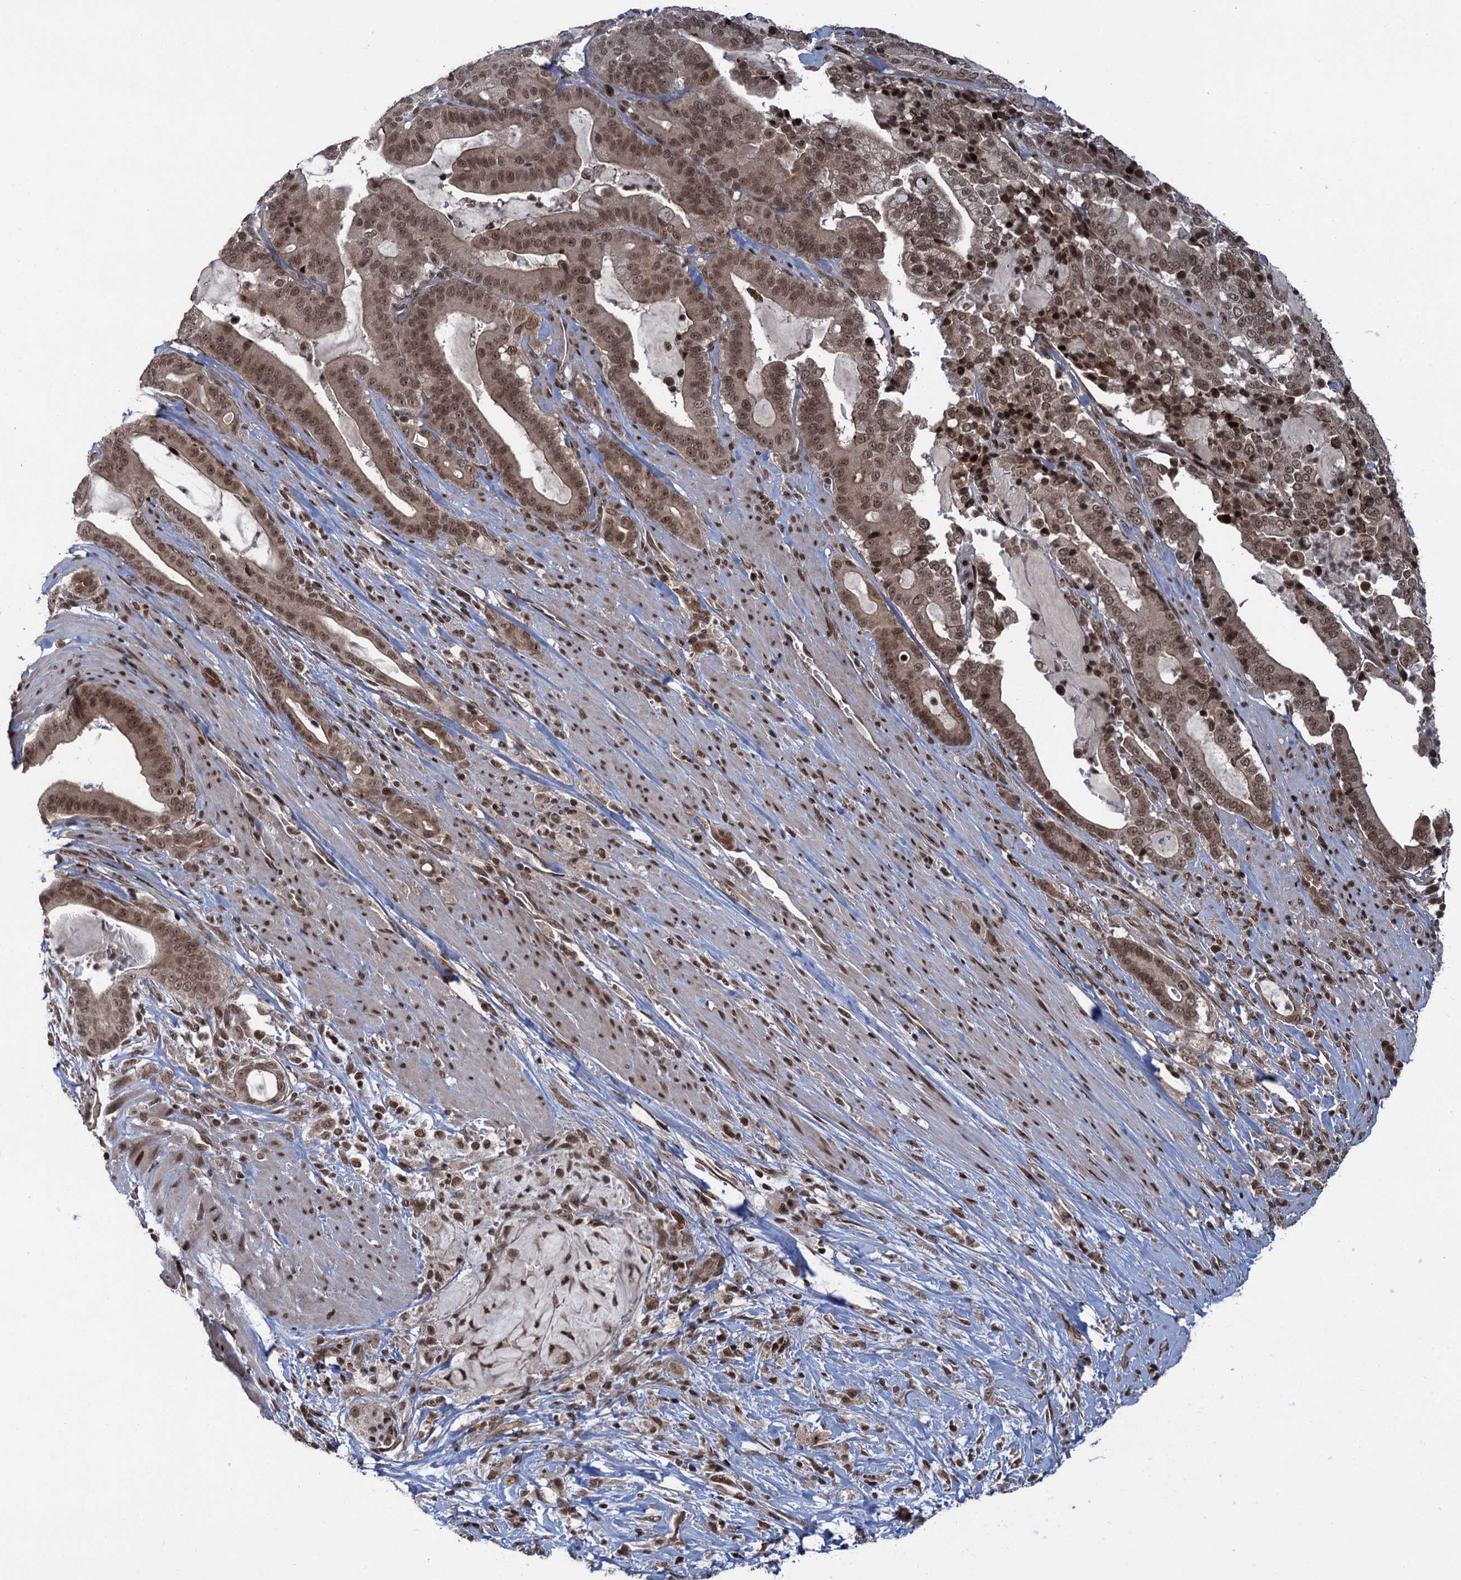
{"staining": {"intensity": "moderate", "quantity": ">75%", "location": "cytoplasmic/membranous,nuclear"}, "tissue": "pancreatic cancer", "cell_type": "Tumor cells", "image_type": "cancer", "snomed": [{"axis": "morphology", "description": "Adenocarcinoma, NOS"}, {"axis": "topography", "description": "Pancreas"}], "caption": "Protein expression analysis of human pancreatic cancer reveals moderate cytoplasmic/membranous and nuclear positivity in about >75% of tumor cells. (Brightfield microscopy of DAB IHC at high magnification).", "gene": "ZNF169", "patient": {"sex": "male", "age": 63}}